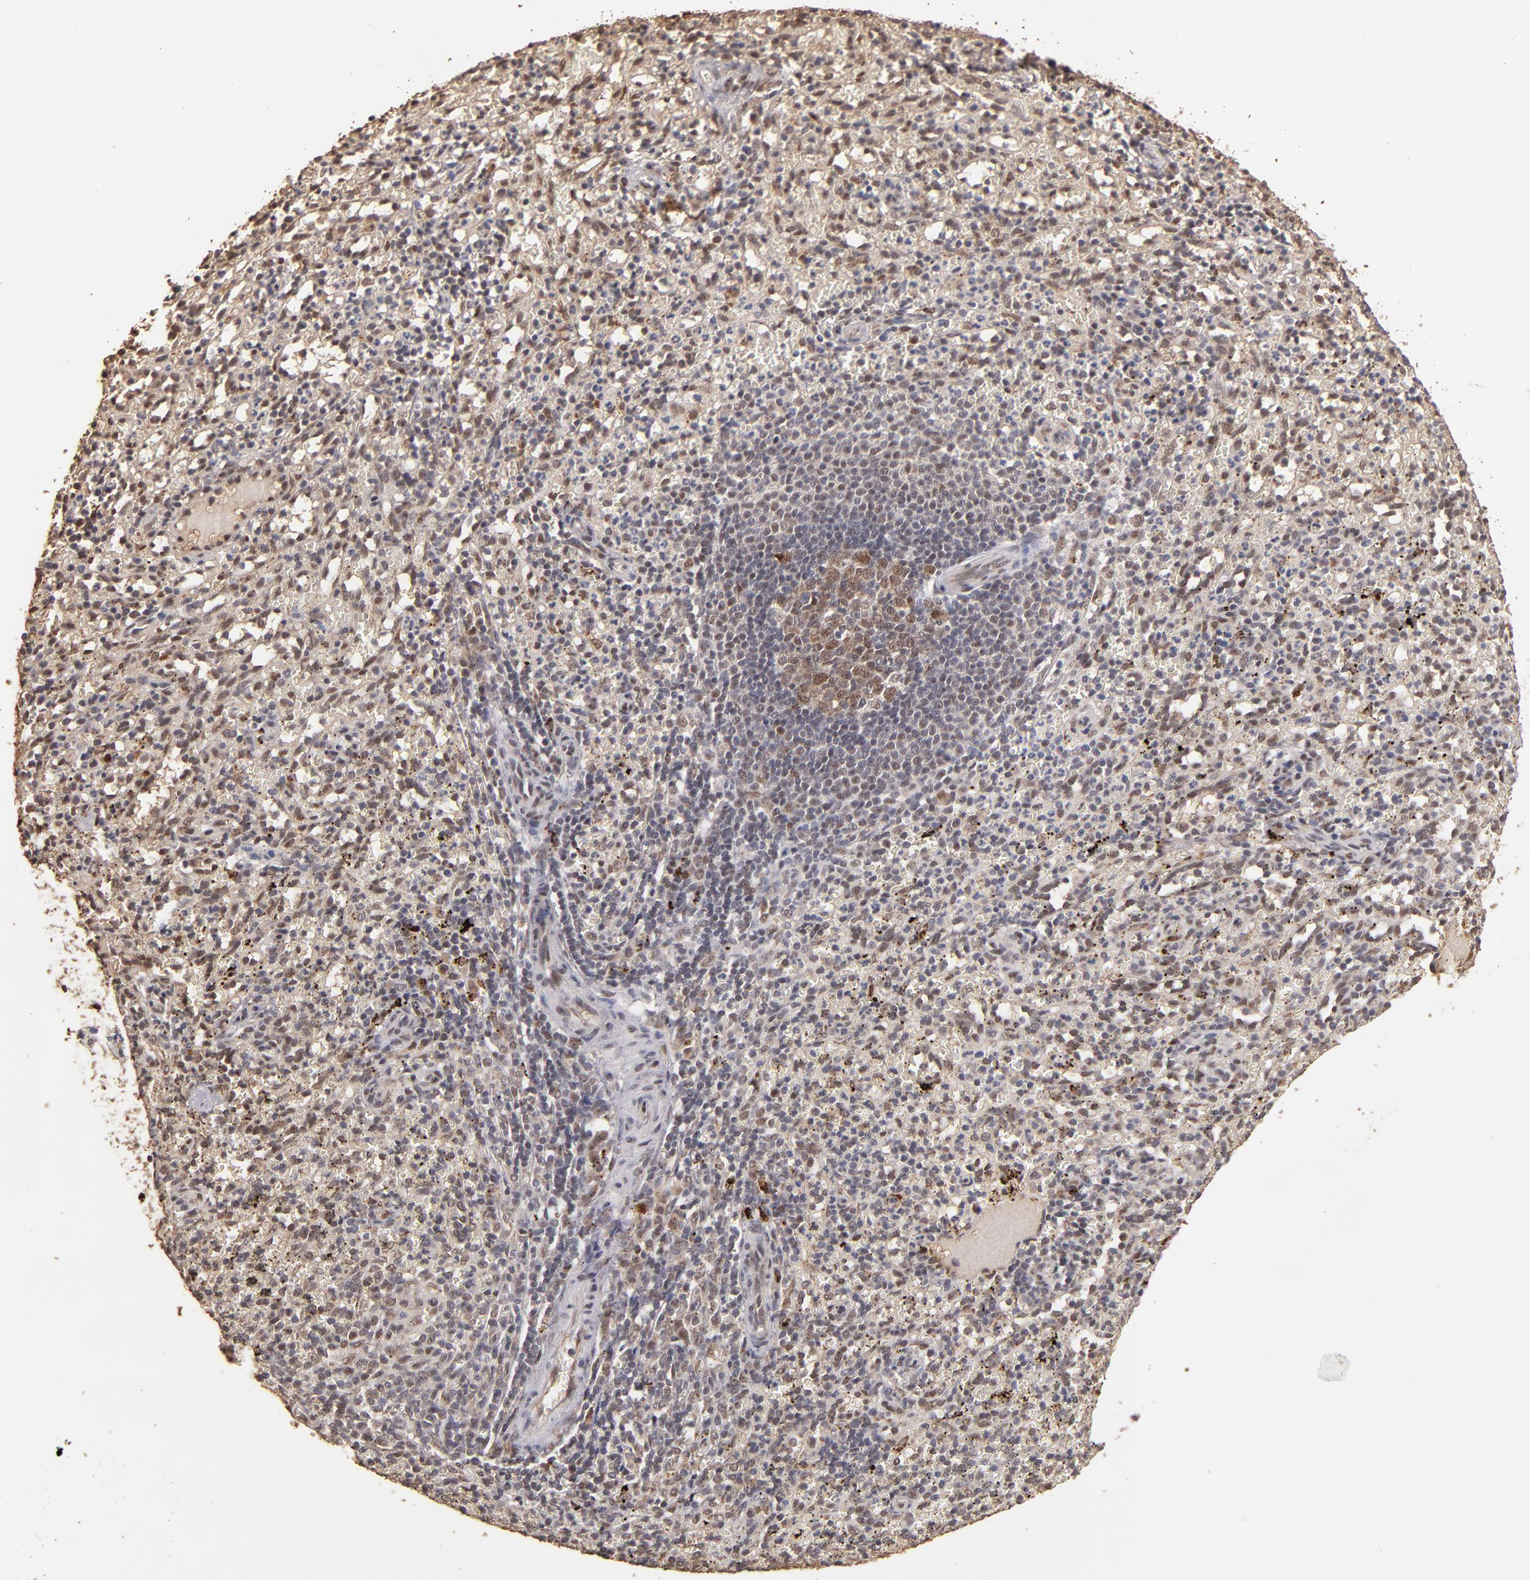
{"staining": {"intensity": "weak", "quantity": "<25%", "location": "nuclear"}, "tissue": "spleen", "cell_type": "Cells in red pulp", "image_type": "normal", "snomed": [{"axis": "morphology", "description": "Normal tissue, NOS"}, {"axis": "topography", "description": "Spleen"}], "caption": "A high-resolution histopathology image shows IHC staining of unremarkable spleen, which displays no significant expression in cells in red pulp.", "gene": "EAPP", "patient": {"sex": "female", "age": 10}}